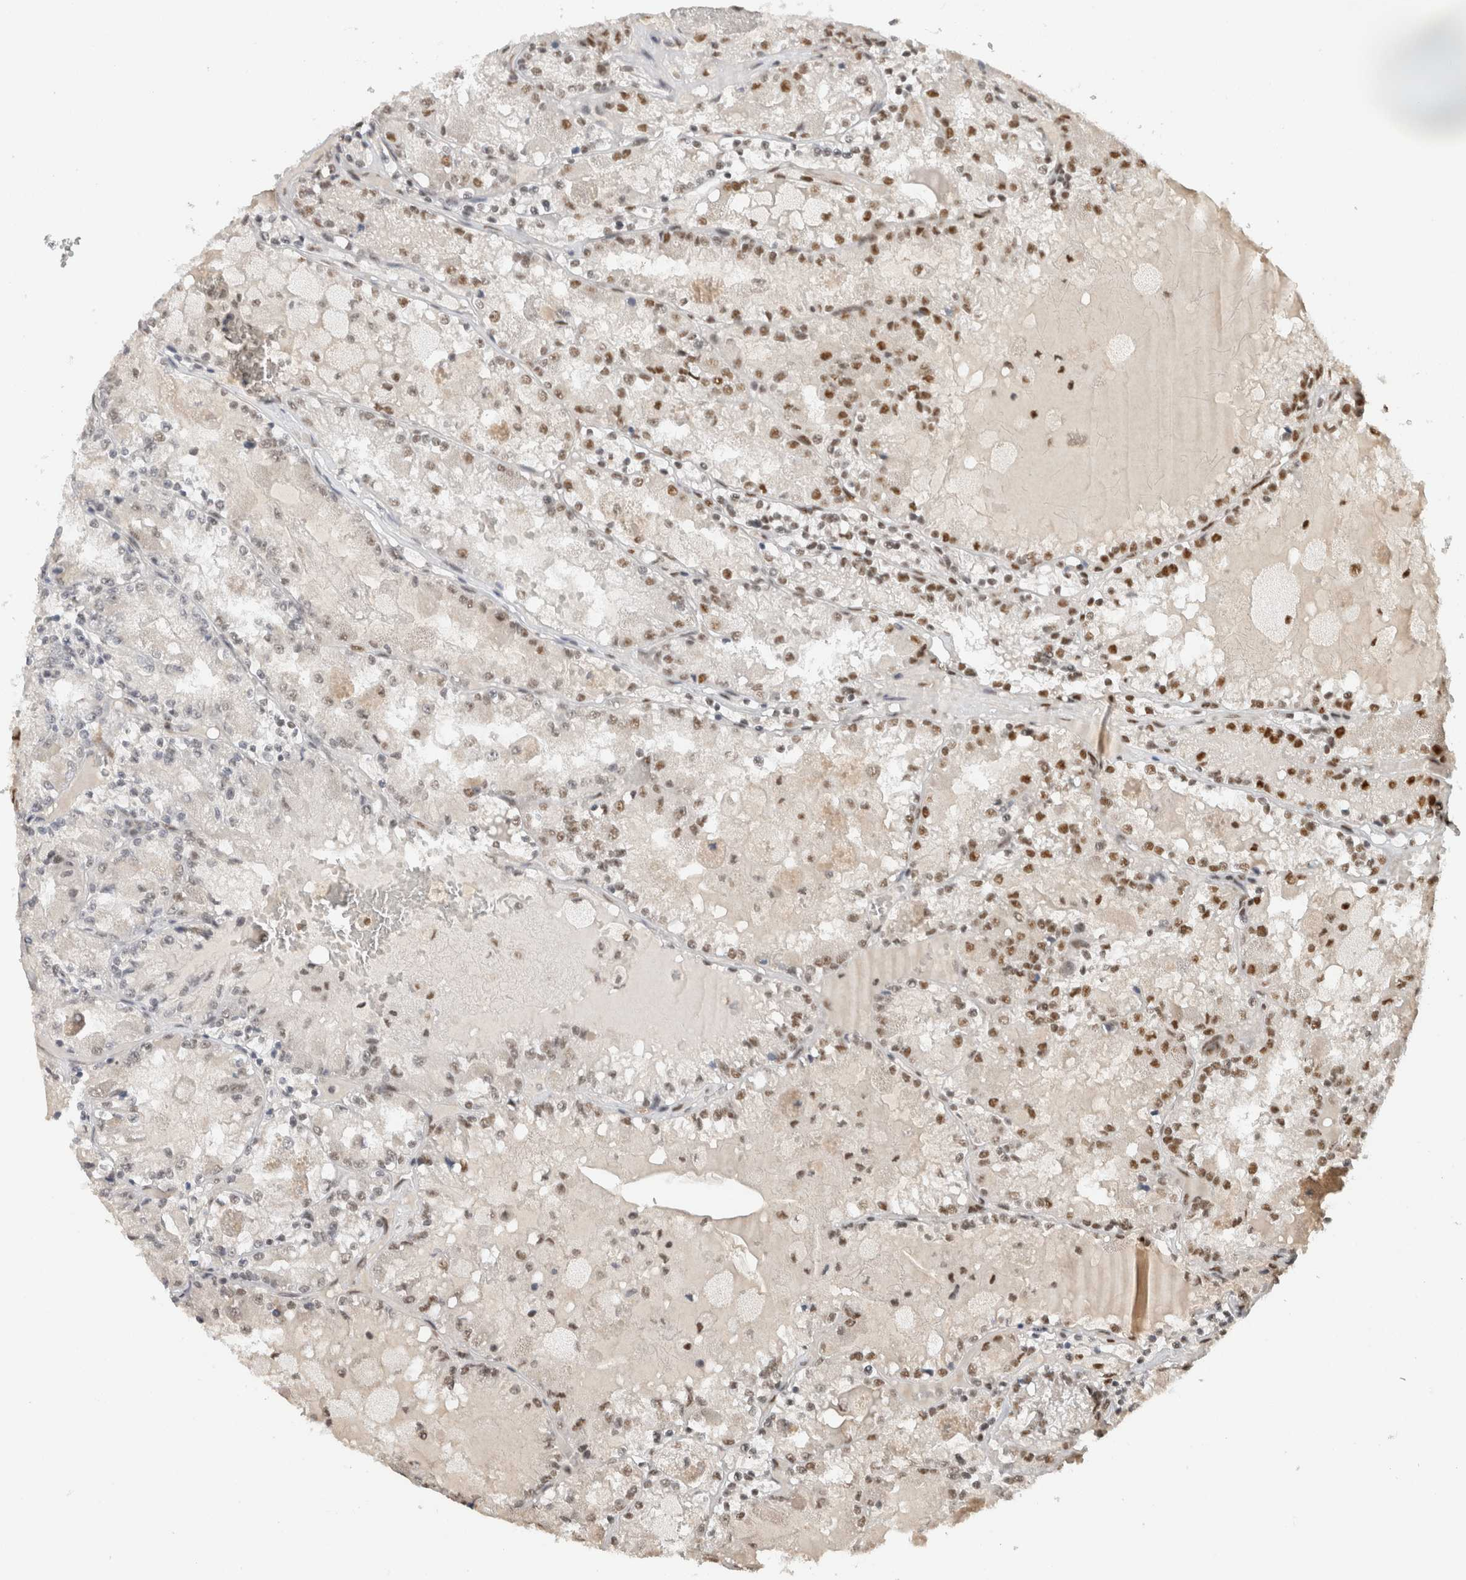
{"staining": {"intensity": "moderate", "quantity": "25%-75%", "location": "nuclear"}, "tissue": "renal cancer", "cell_type": "Tumor cells", "image_type": "cancer", "snomed": [{"axis": "morphology", "description": "Adenocarcinoma, NOS"}, {"axis": "topography", "description": "Kidney"}], "caption": "Brown immunohistochemical staining in human renal cancer (adenocarcinoma) demonstrates moderate nuclear staining in approximately 25%-75% of tumor cells.", "gene": "DDX42", "patient": {"sex": "female", "age": 56}}